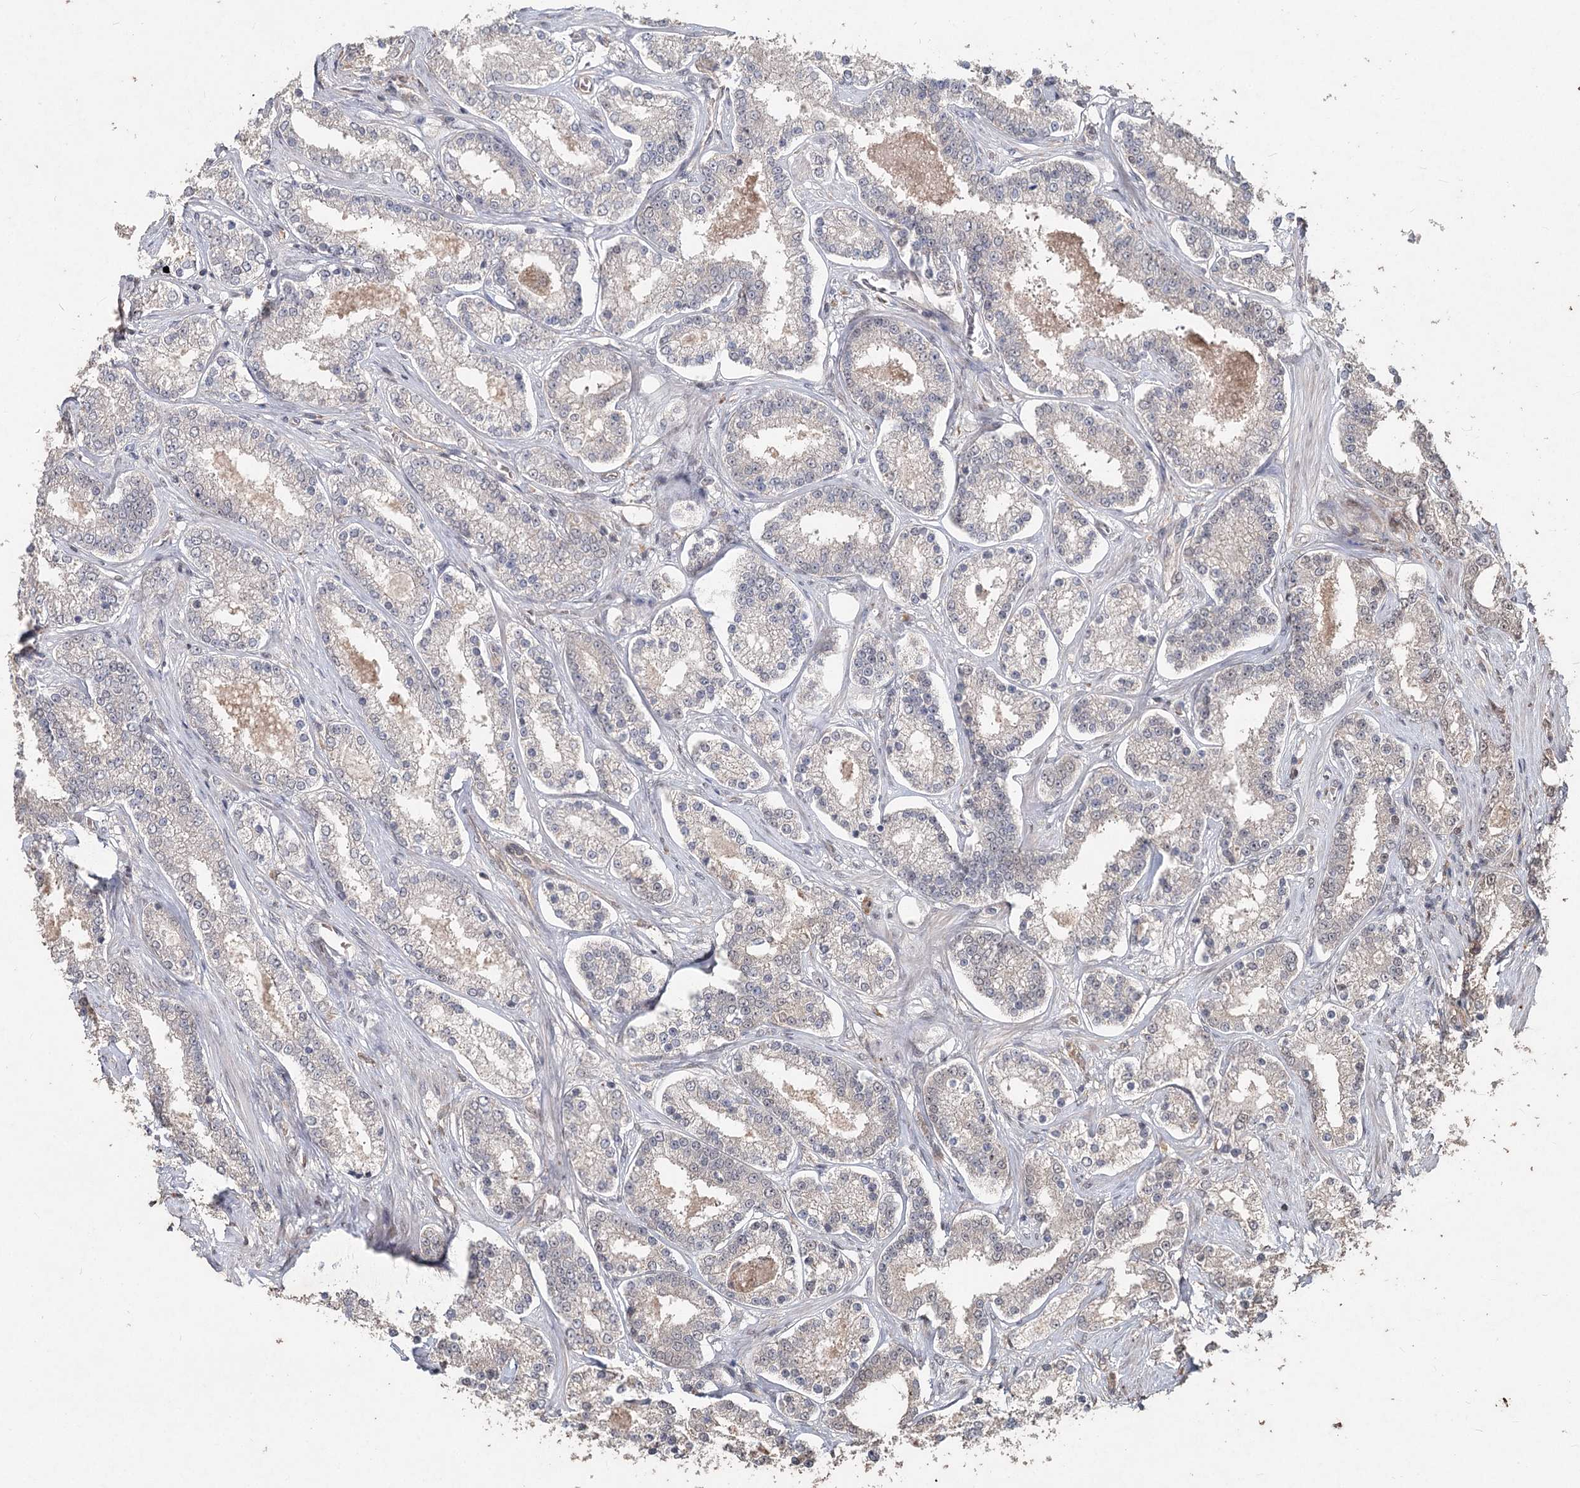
{"staining": {"intensity": "negative", "quantity": "none", "location": "none"}, "tissue": "prostate cancer", "cell_type": "Tumor cells", "image_type": "cancer", "snomed": [{"axis": "morphology", "description": "Normal tissue, NOS"}, {"axis": "morphology", "description": "Adenocarcinoma, High grade"}, {"axis": "topography", "description": "Prostate"}], "caption": "Photomicrograph shows no protein staining in tumor cells of prostate cancer (adenocarcinoma (high-grade)) tissue.", "gene": "FBXO7", "patient": {"sex": "male", "age": 83}}